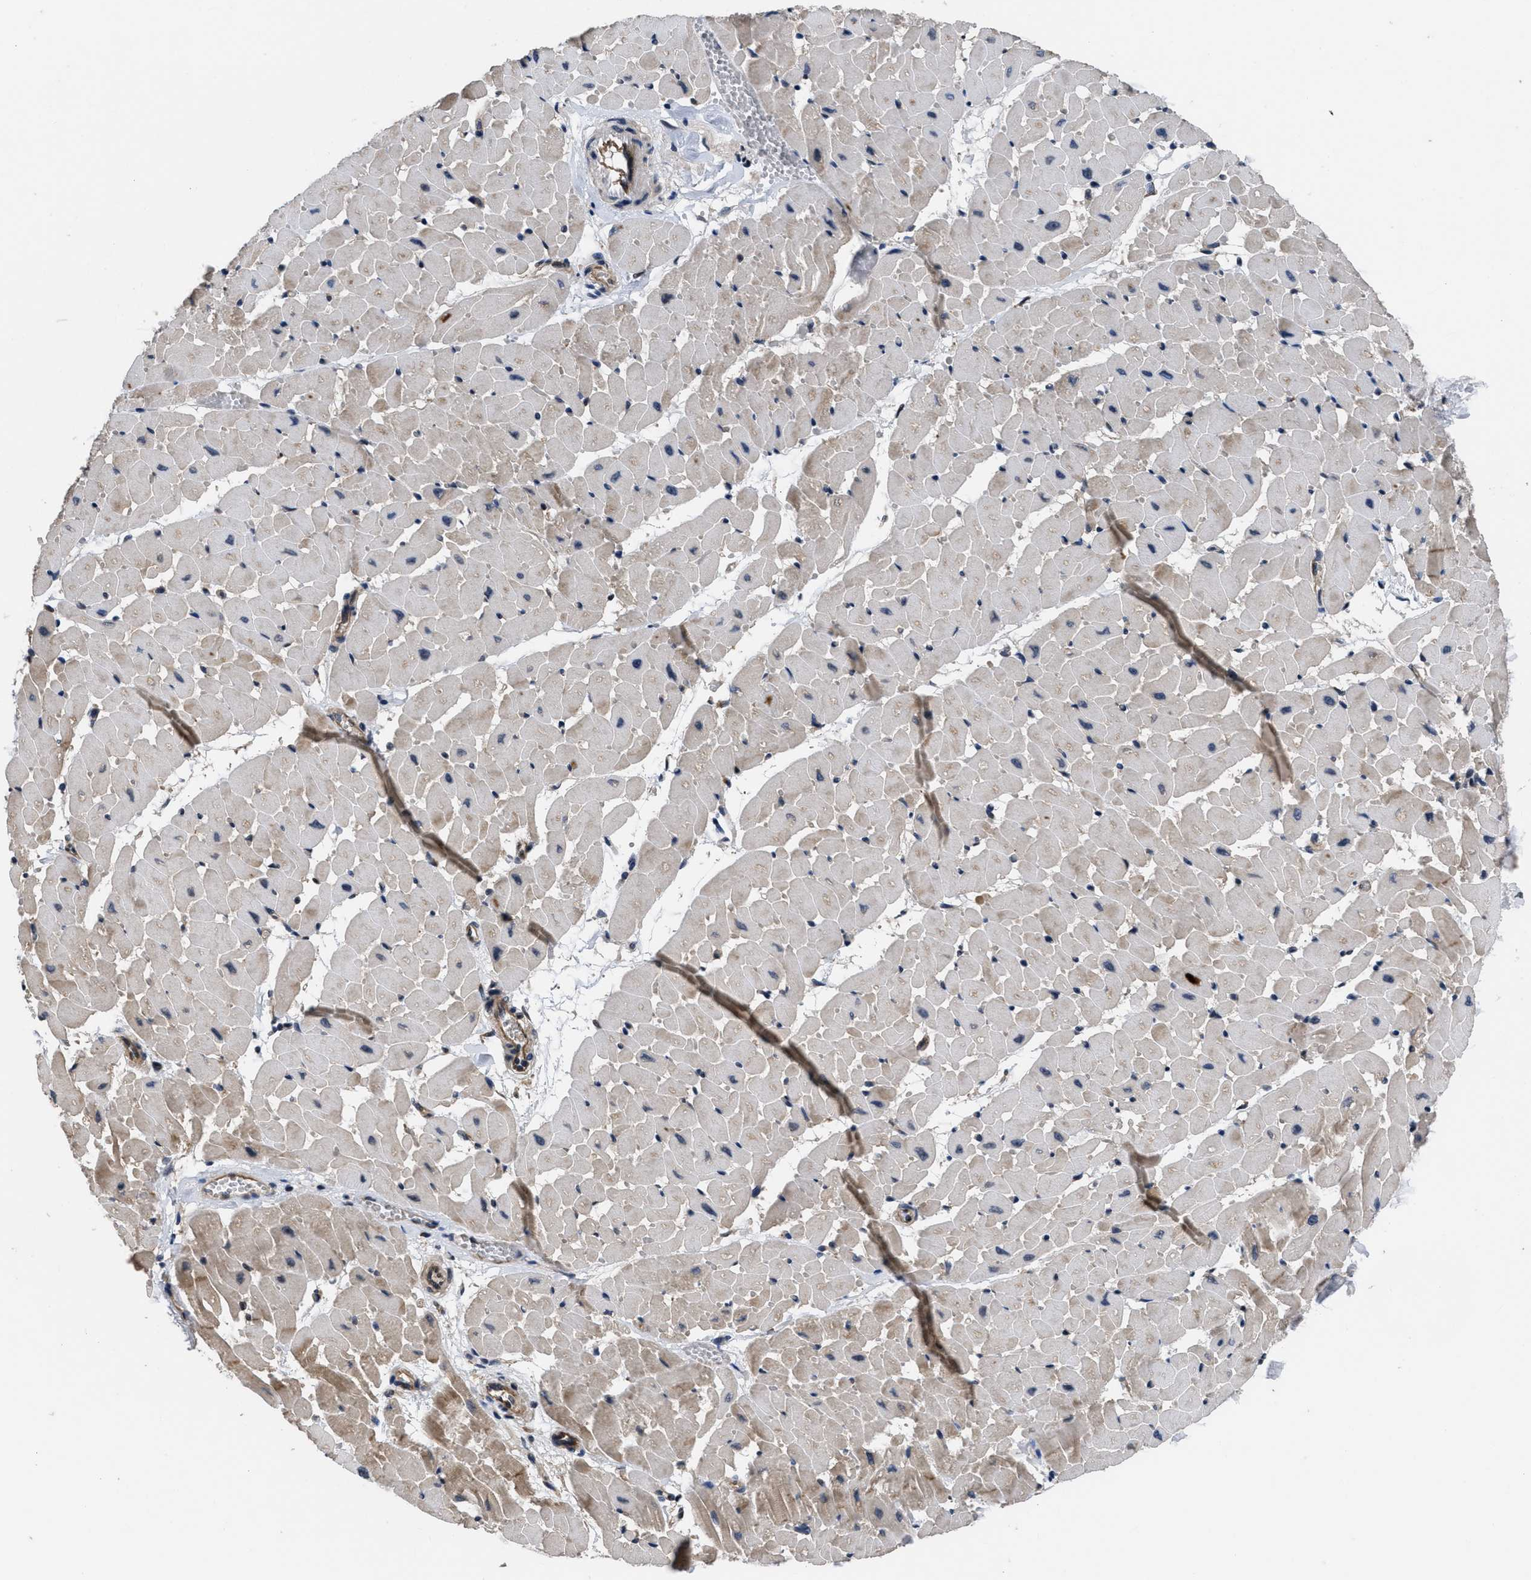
{"staining": {"intensity": "moderate", "quantity": "25%-75%", "location": "cytoplasmic/membranous"}, "tissue": "heart muscle", "cell_type": "Cardiomyocytes", "image_type": "normal", "snomed": [{"axis": "morphology", "description": "Normal tissue, NOS"}, {"axis": "topography", "description": "Heart"}], "caption": "This is a histology image of IHC staining of normal heart muscle, which shows moderate expression in the cytoplasmic/membranous of cardiomyocytes.", "gene": "DNAJC14", "patient": {"sex": "female", "age": 19}}